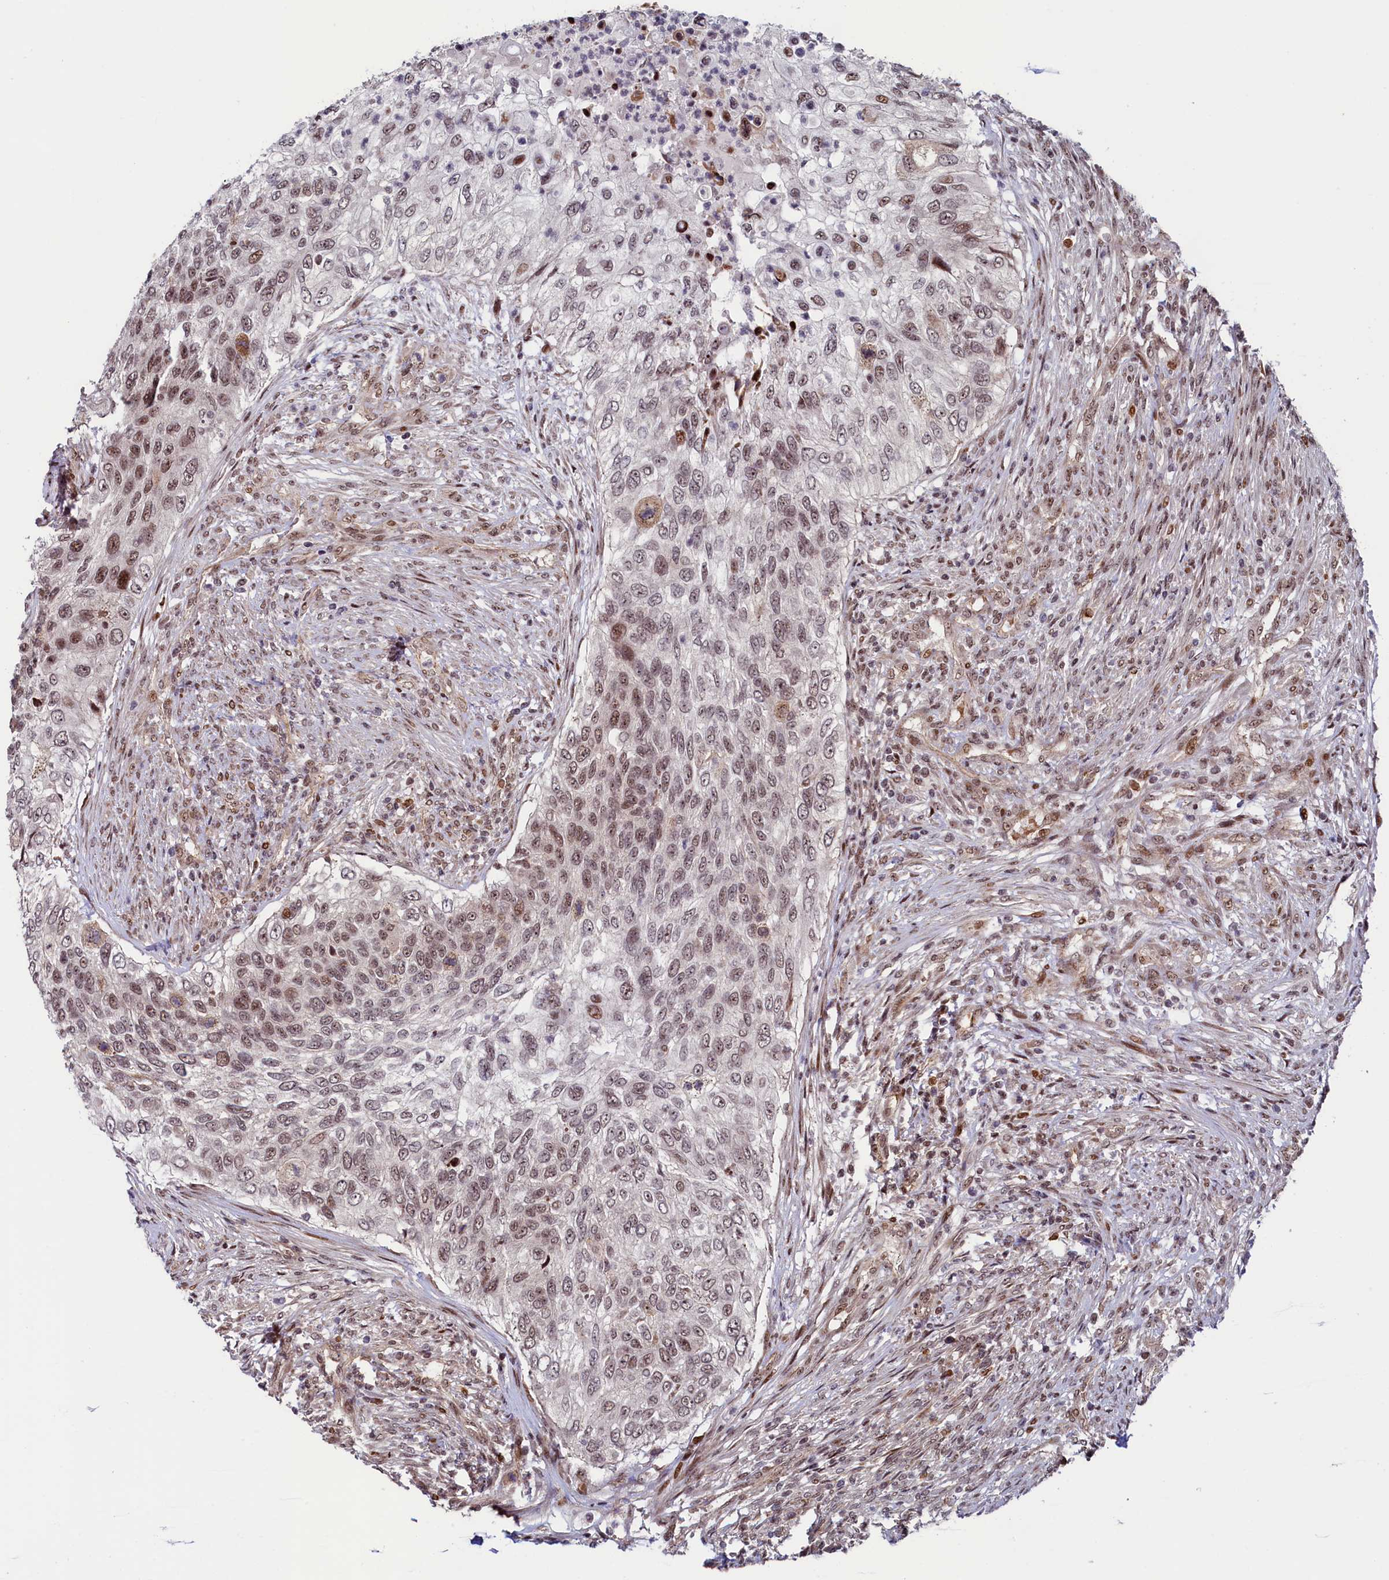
{"staining": {"intensity": "moderate", "quantity": ">75%", "location": "nuclear"}, "tissue": "urothelial cancer", "cell_type": "Tumor cells", "image_type": "cancer", "snomed": [{"axis": "morphology", "description": "Urothelial carcinoma, High grade"}, {"axis": "topography", "description": "Urinary bladder"}], "caption": "A micrograph of human urothelial carcinoma (high-grade) stained for a protein exhibits moderate nuclear brown staining in tumor cells.", "gene": "LEO1", "patient": {"sex": "female", "age": 60}}